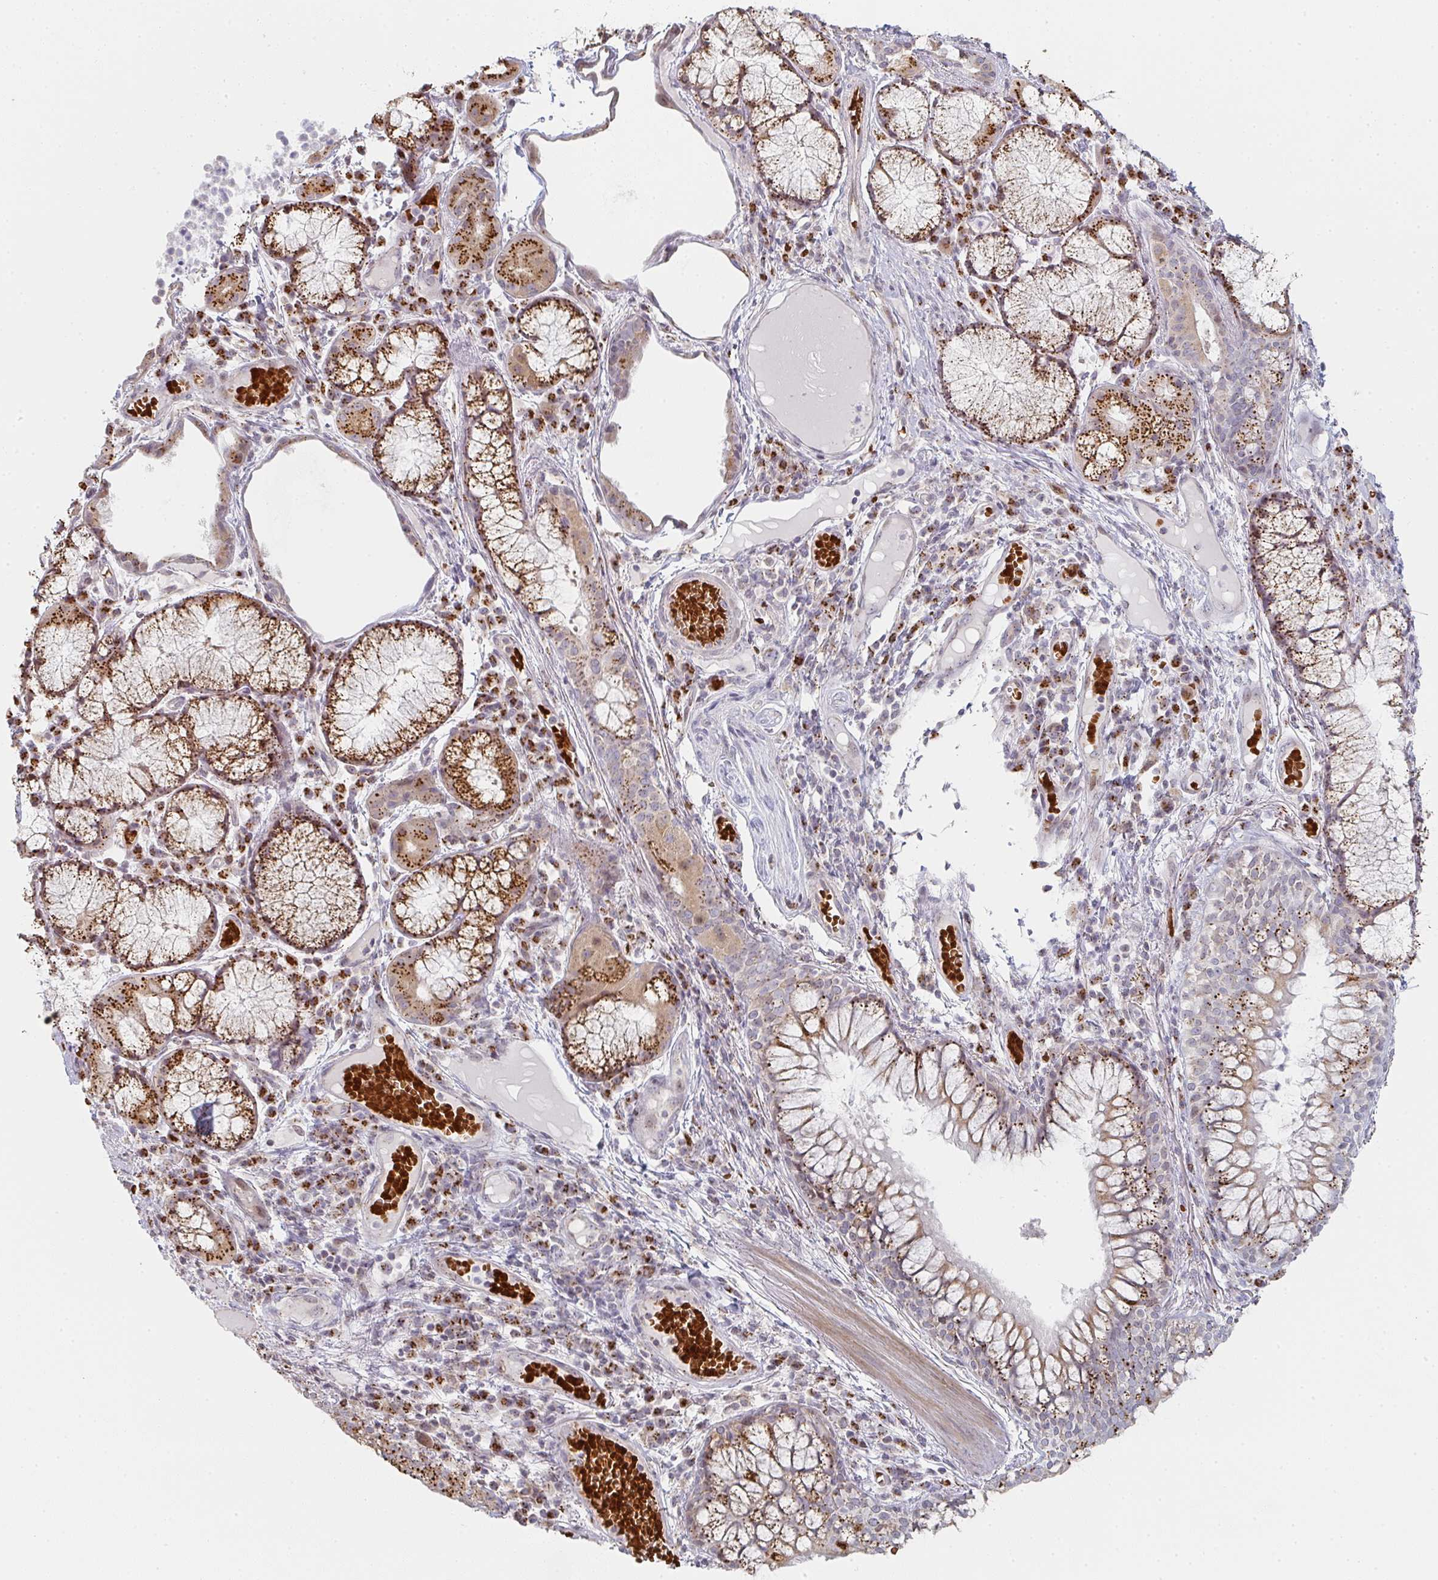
{"staining": {"intensity": "moderate", "quantity": "25%-75%", "location": "cytoplasmic/membranous"}, "tissue": "bronchus", "cell_type": "Respiratory epithelial cells", "image_type": "normal", "snomed": [{"axis": "morphology", "description": "Normal tissue, NOS"}, {"axis": "topography", "description": "Cartilage tissue"}, {"axis": "topography", "description": "Bronchus"}], "caption": "A histopathology image of bronchus stained for a protein displays moderate cytoplasmic/membranous brown staining in respiratory epithelial cells.", "gene": "ZNF526", "patient": {"sex": "male", "age": 56}}